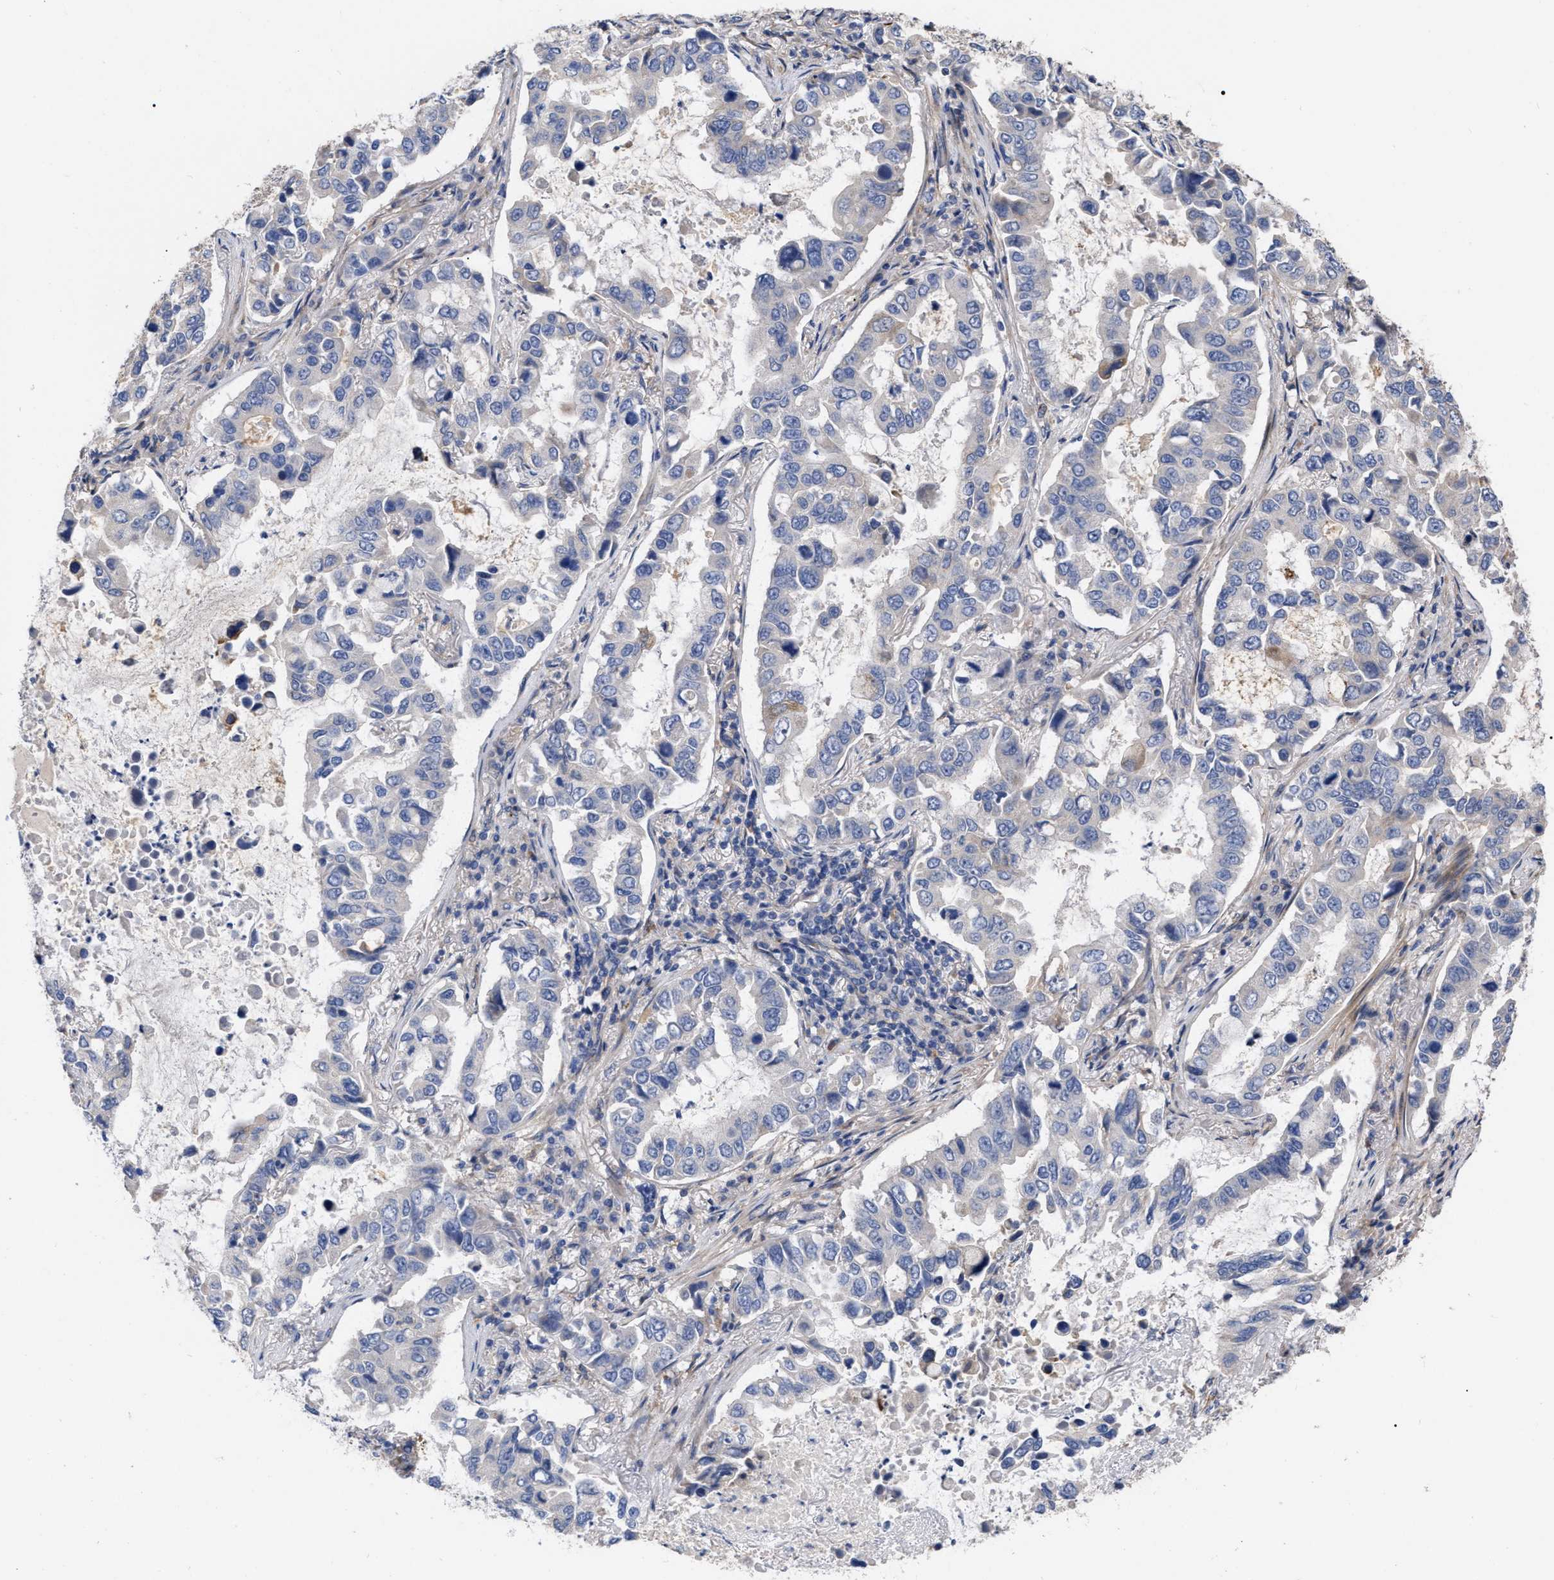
{"staining": {"intensity": "negative", "quantity": "none", "location": "none"}, "tissue": "lung cancer", "cell_type": "Tumor cells", "image_type": "cancer", "snomed": [{"axis": "morphology", "description": "Adenocarcinoma, NOS"}, {"axis": "topography", "description": "Lung"}], "caption": "Immunohistochemistry photomicrograph of neoplastic tissue: lung adenocarcinoma stained with DAB (3,3'-diaminobenzidine) displays no significant protein expression in tumor cells.", "gene": "MLST8", "patient": {"sex": "male", "age": 64}}